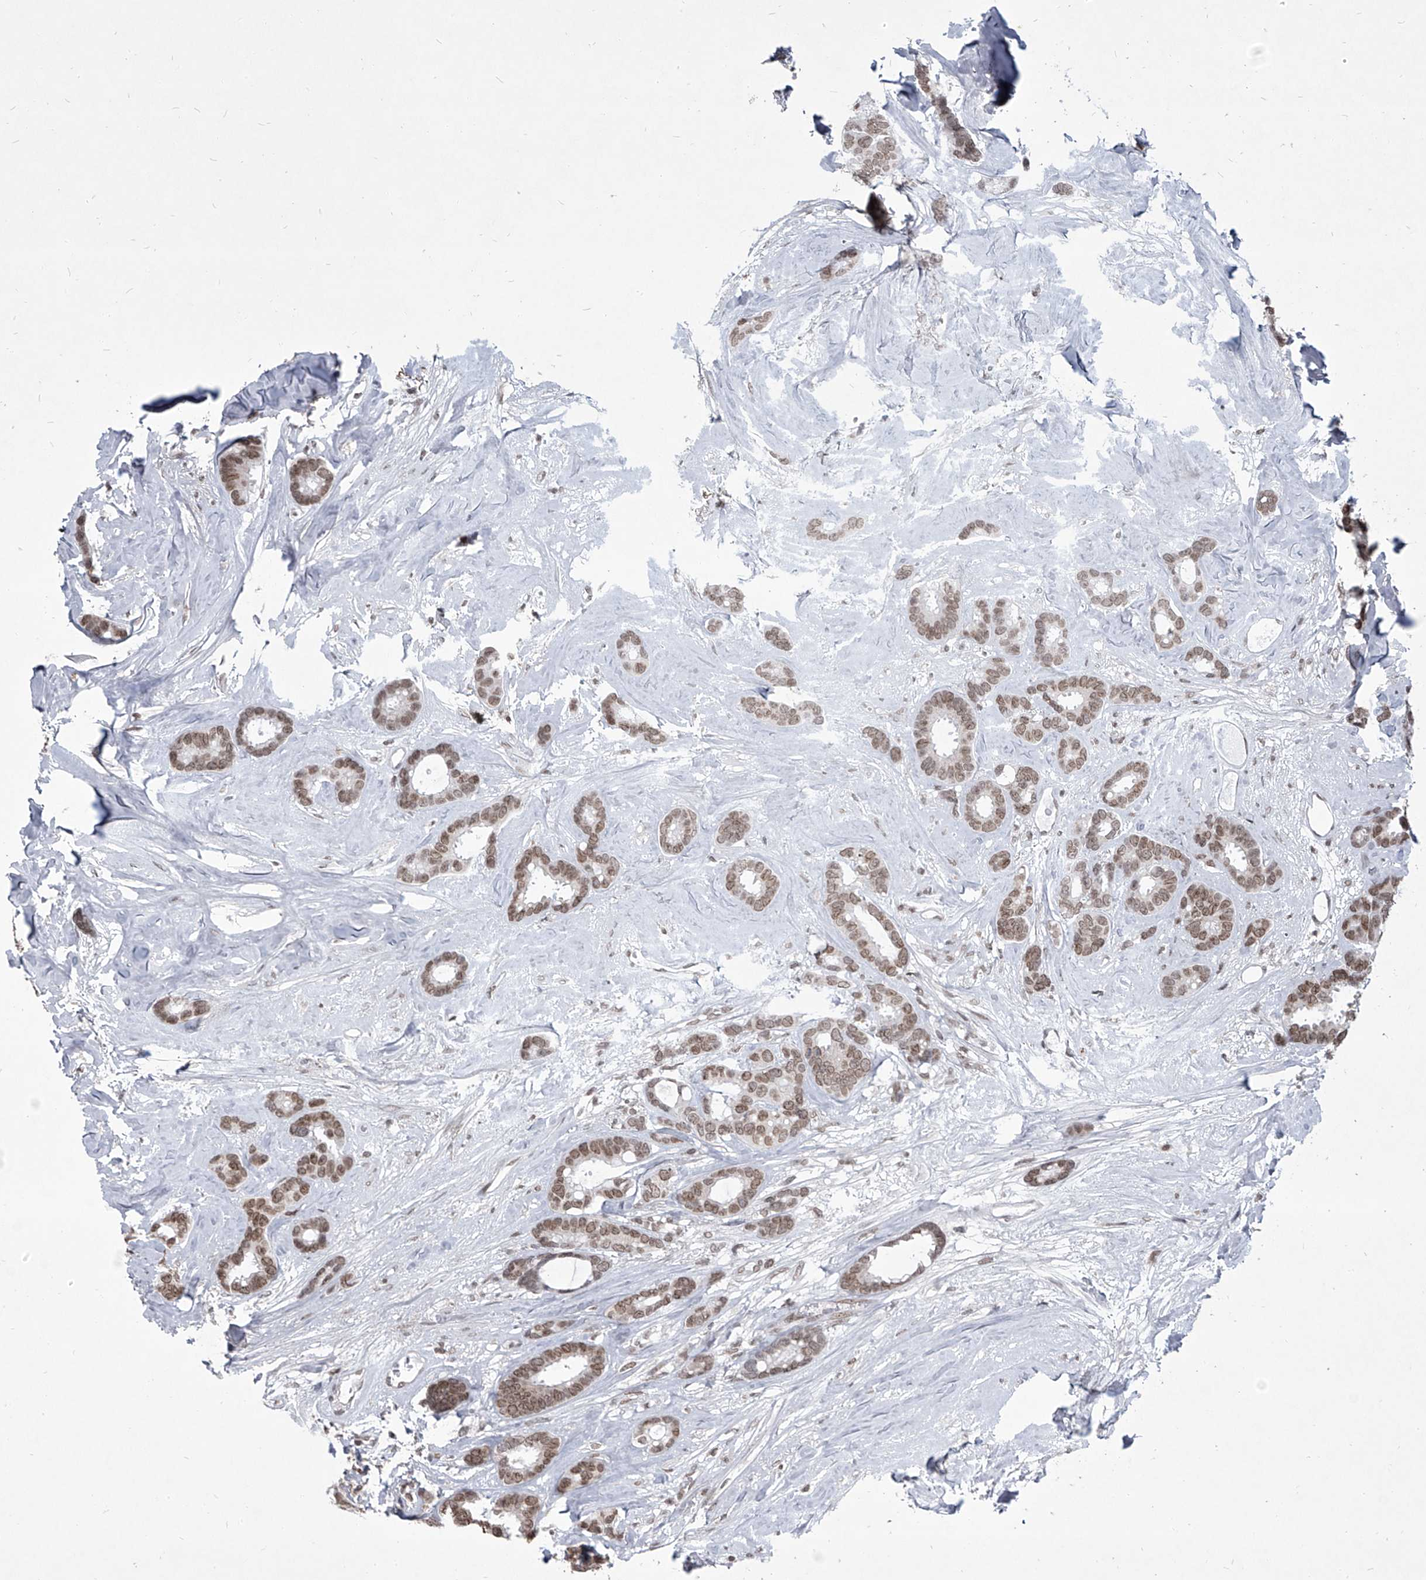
{"staining": {"intensity": "moderate", "quantity": ">75%", "location": "nuclear"}, "tissue": "breast cancer", "cell_type": "Tumor cells", "image_type": "cancer", "snomed": [{"axis": "morphology", "description": "Duct carcinoma"}, {"axis": "topography", "description": "Breast"}], "caption": "This photomicrograph demonstrates IHC staining of breast infiltrating ductal carcinoma, with medium moderate nuclear expression in about >75% of tumor cells.", "gene": "PPIL4", "patient": {"sex": "female", "age": 87}}